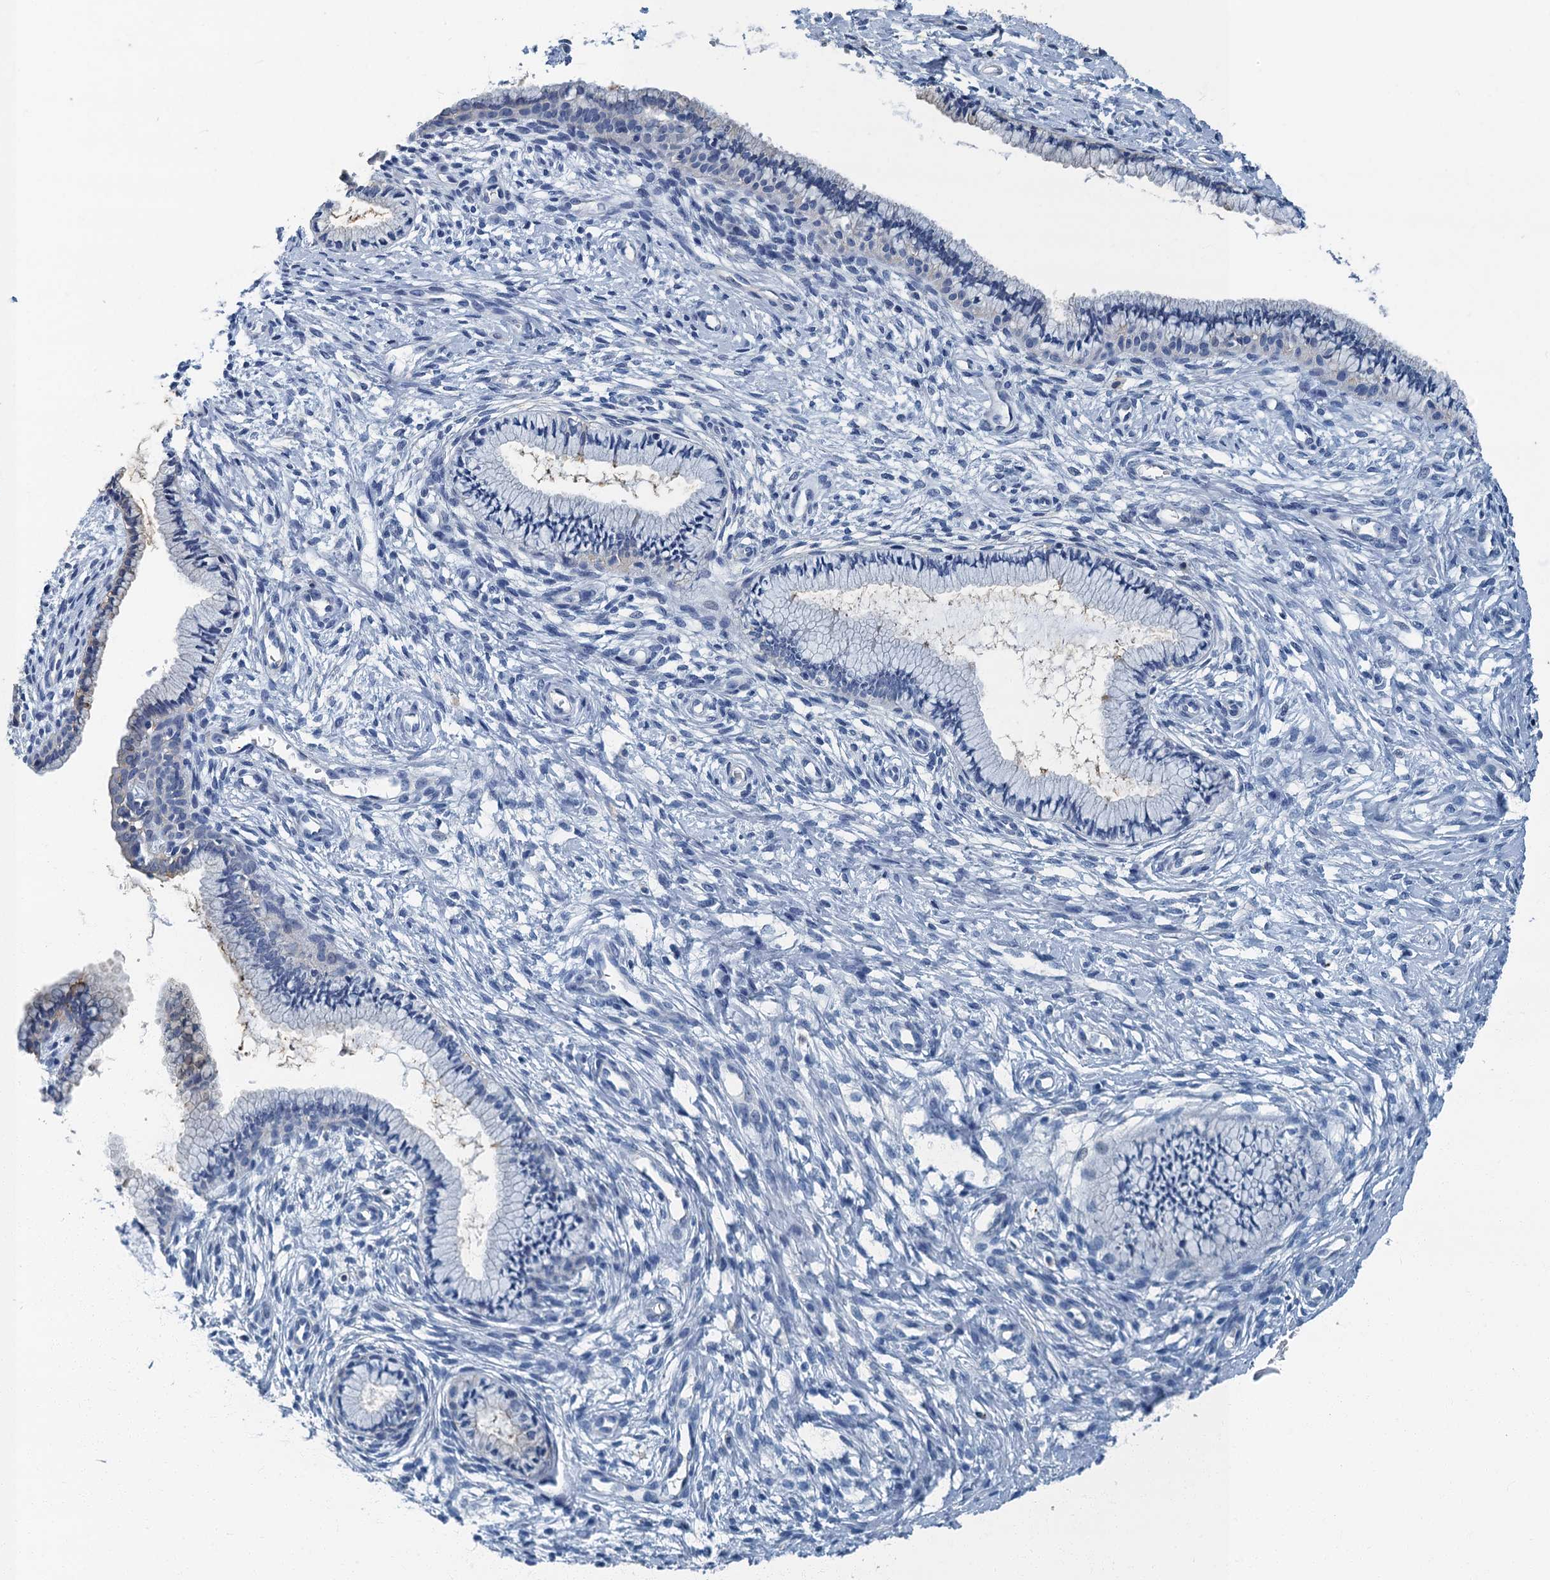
{"staining": {"intensity": "negative", "quantity": "none", "location": "none"}, "tissue": "cervix", "cell_type": "Glandular cells", "image_type": "normal", "snomed": [{"axis": "morphology", "description": "Normal tissue, NOS"}, {"axis": "topography", "description": "Cervix"}], "caption": "Protein analysis of benign cervix shows no significant staining in glandular cells. Brightfield microscopy of immunohistochemistry stained with DAB (3,3'-diaminobenzidine) (brown) and hematoxylin (blue), captured at high magnification.", "gene": "GADL1", "patient": {"sex": "female", "age": 36}}